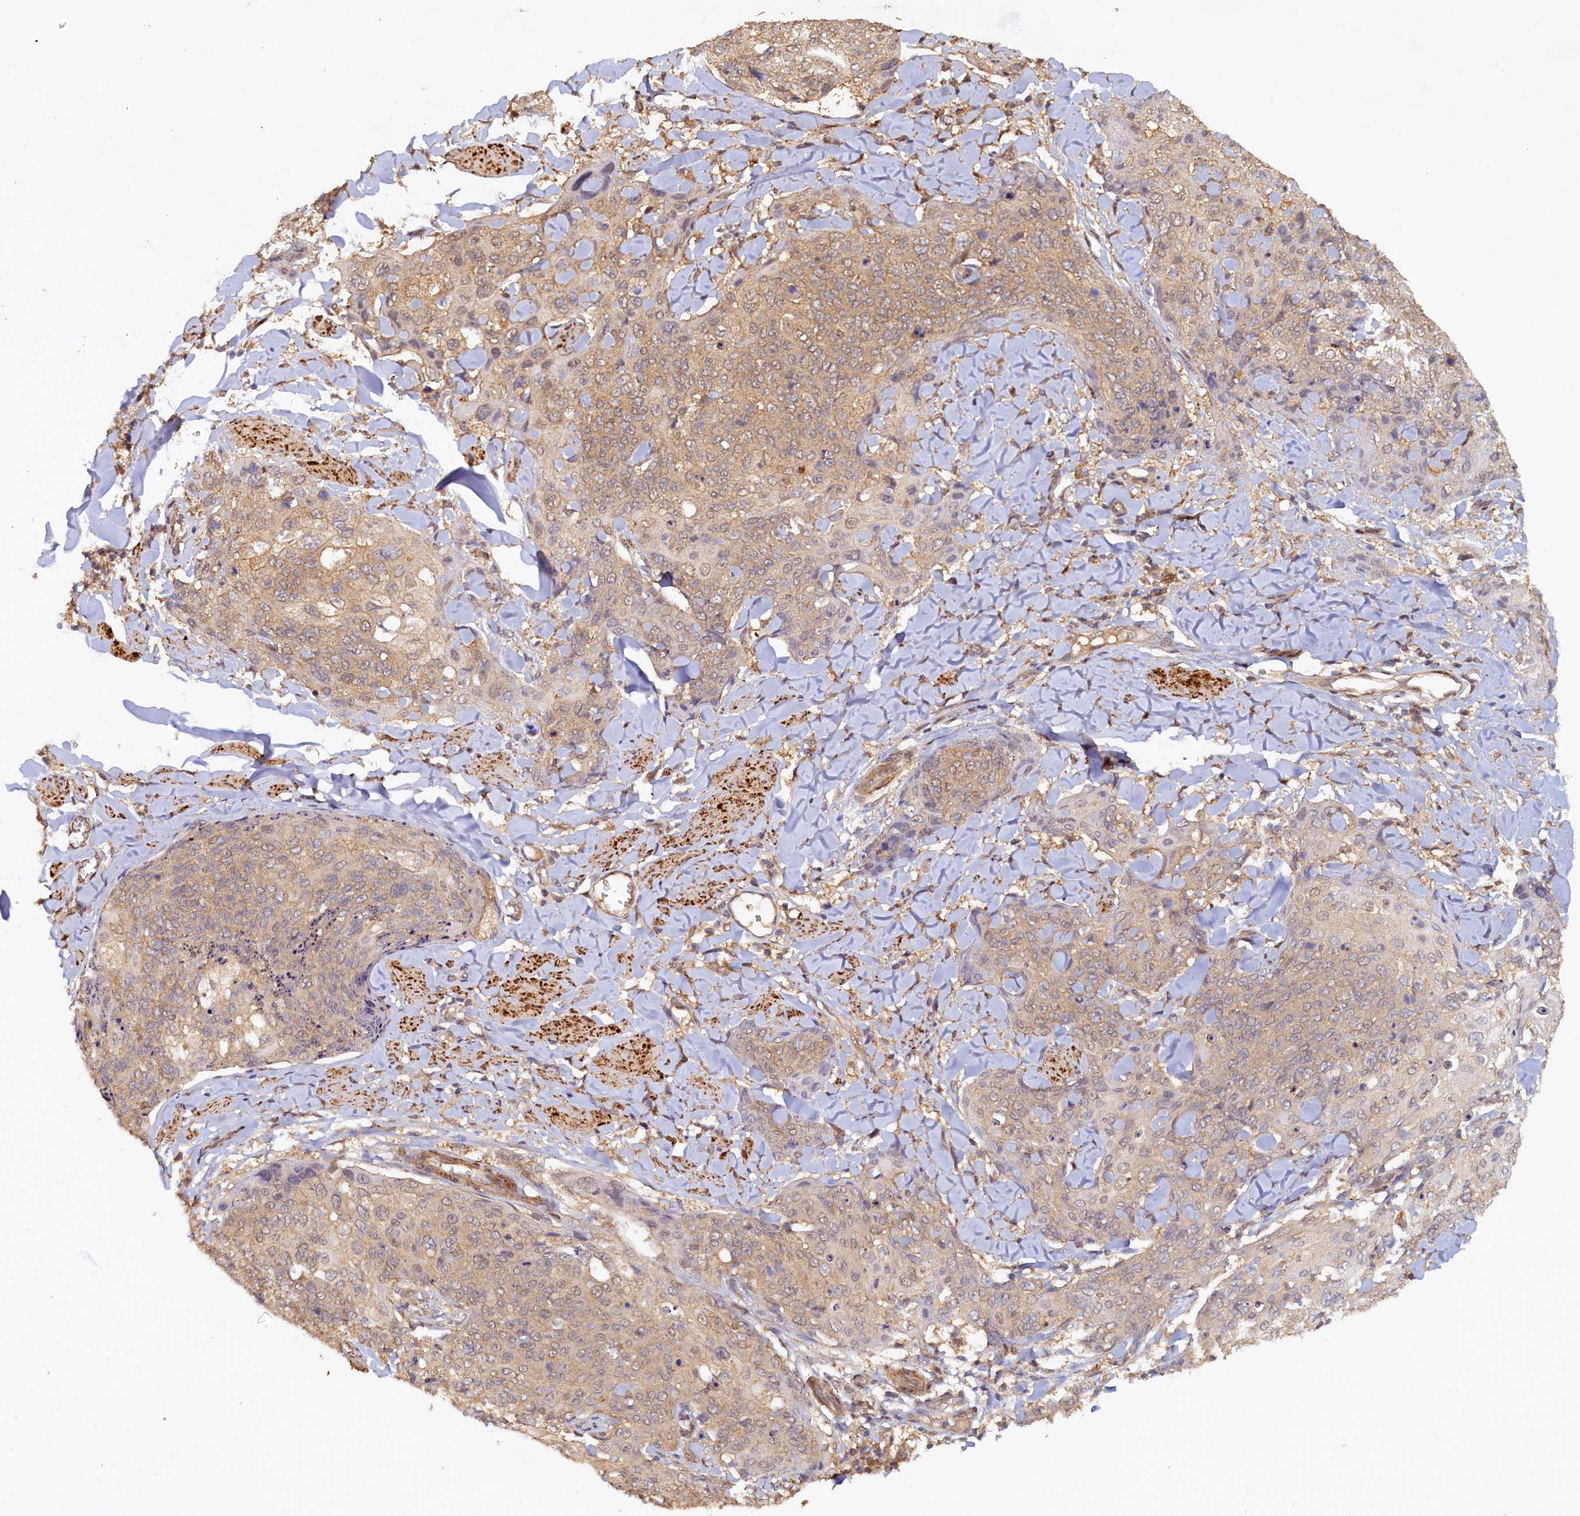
{"staining": {"intensity": "weak", "quantity": ">75%", "location": "cytoplasmic/membranous"}, "tissue": "skin cancer", "cell_type": "Tumor cells", "image_type": "cancer", "snomed": [{"axis": "morphology", "description": "Squamous cell carcinoma, NOS"}, {"axis": "topography", "description": "Skin"}, {"axis": "topography", "description": "Vulva"}], "caption": "A photomicrograph of human skin squamous cell carcinoma stained for a protein displays weak cytoplasmic/membranous brown staining in tumor cells.", "gene": "UBL7", "patient": {"sex": "female", "age": 85}}